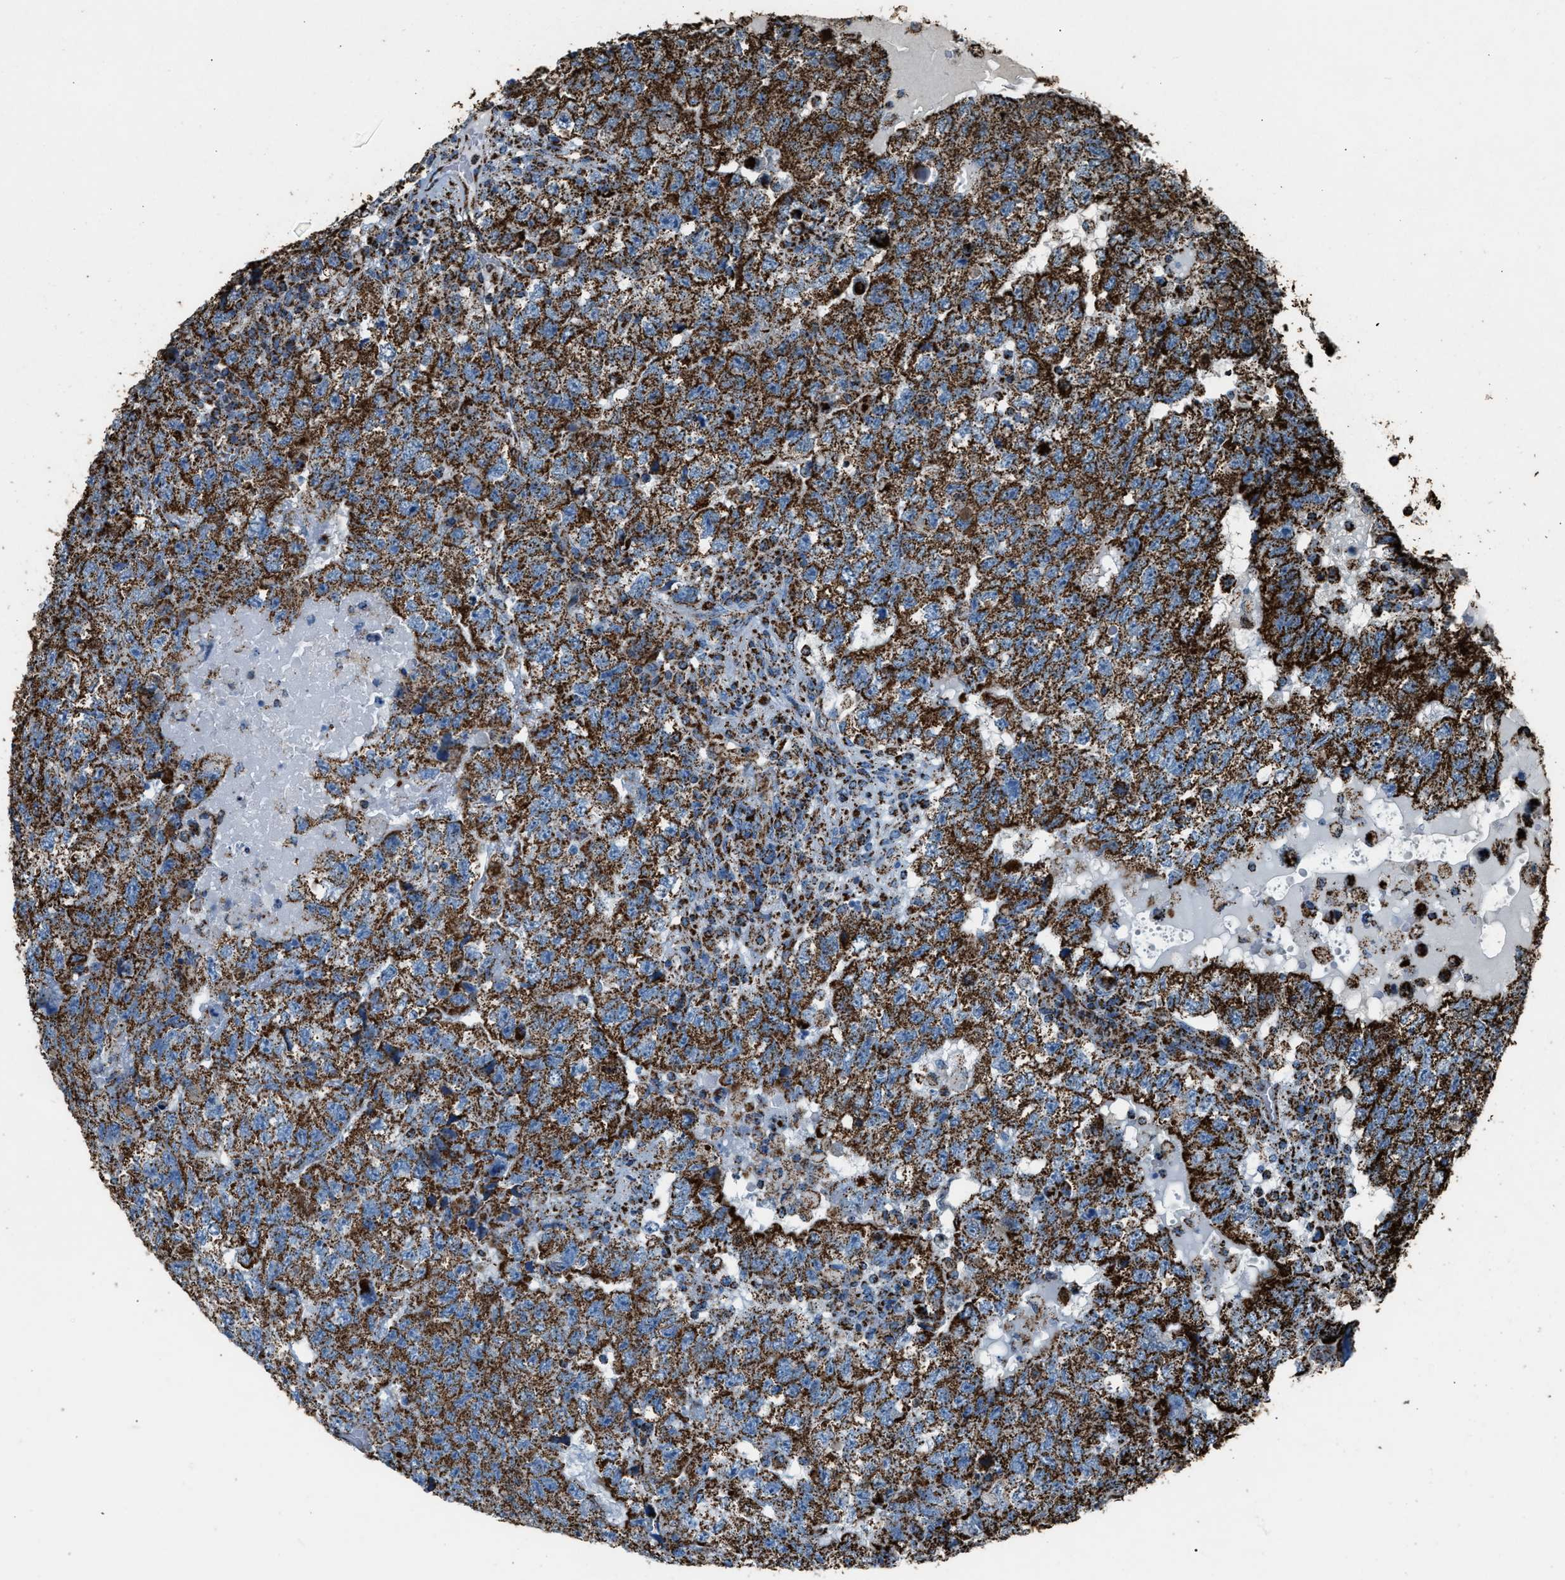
{"staining": {"intensity": "strong", "quantity": ">75%", "location": "cytoplasmic/membranous"}, "tissue": "testis cancer", "cell_type": "Tumor cells", "image_type": "cancer", "snomed": [{"axis": "morphology", "description": "Carcinoma, Embryonal, NOS"}, {"axis": "topography", "description": "Testis"}], "caption": "Immunohistochemistry (IHC) (DAB) staining of testis cancer demonstrates strong cytoplasmic/membranous protein expression in about >75% of tumor cells.", "gene": "MDH2", "patient": {"sex": "male", "age": 36}}